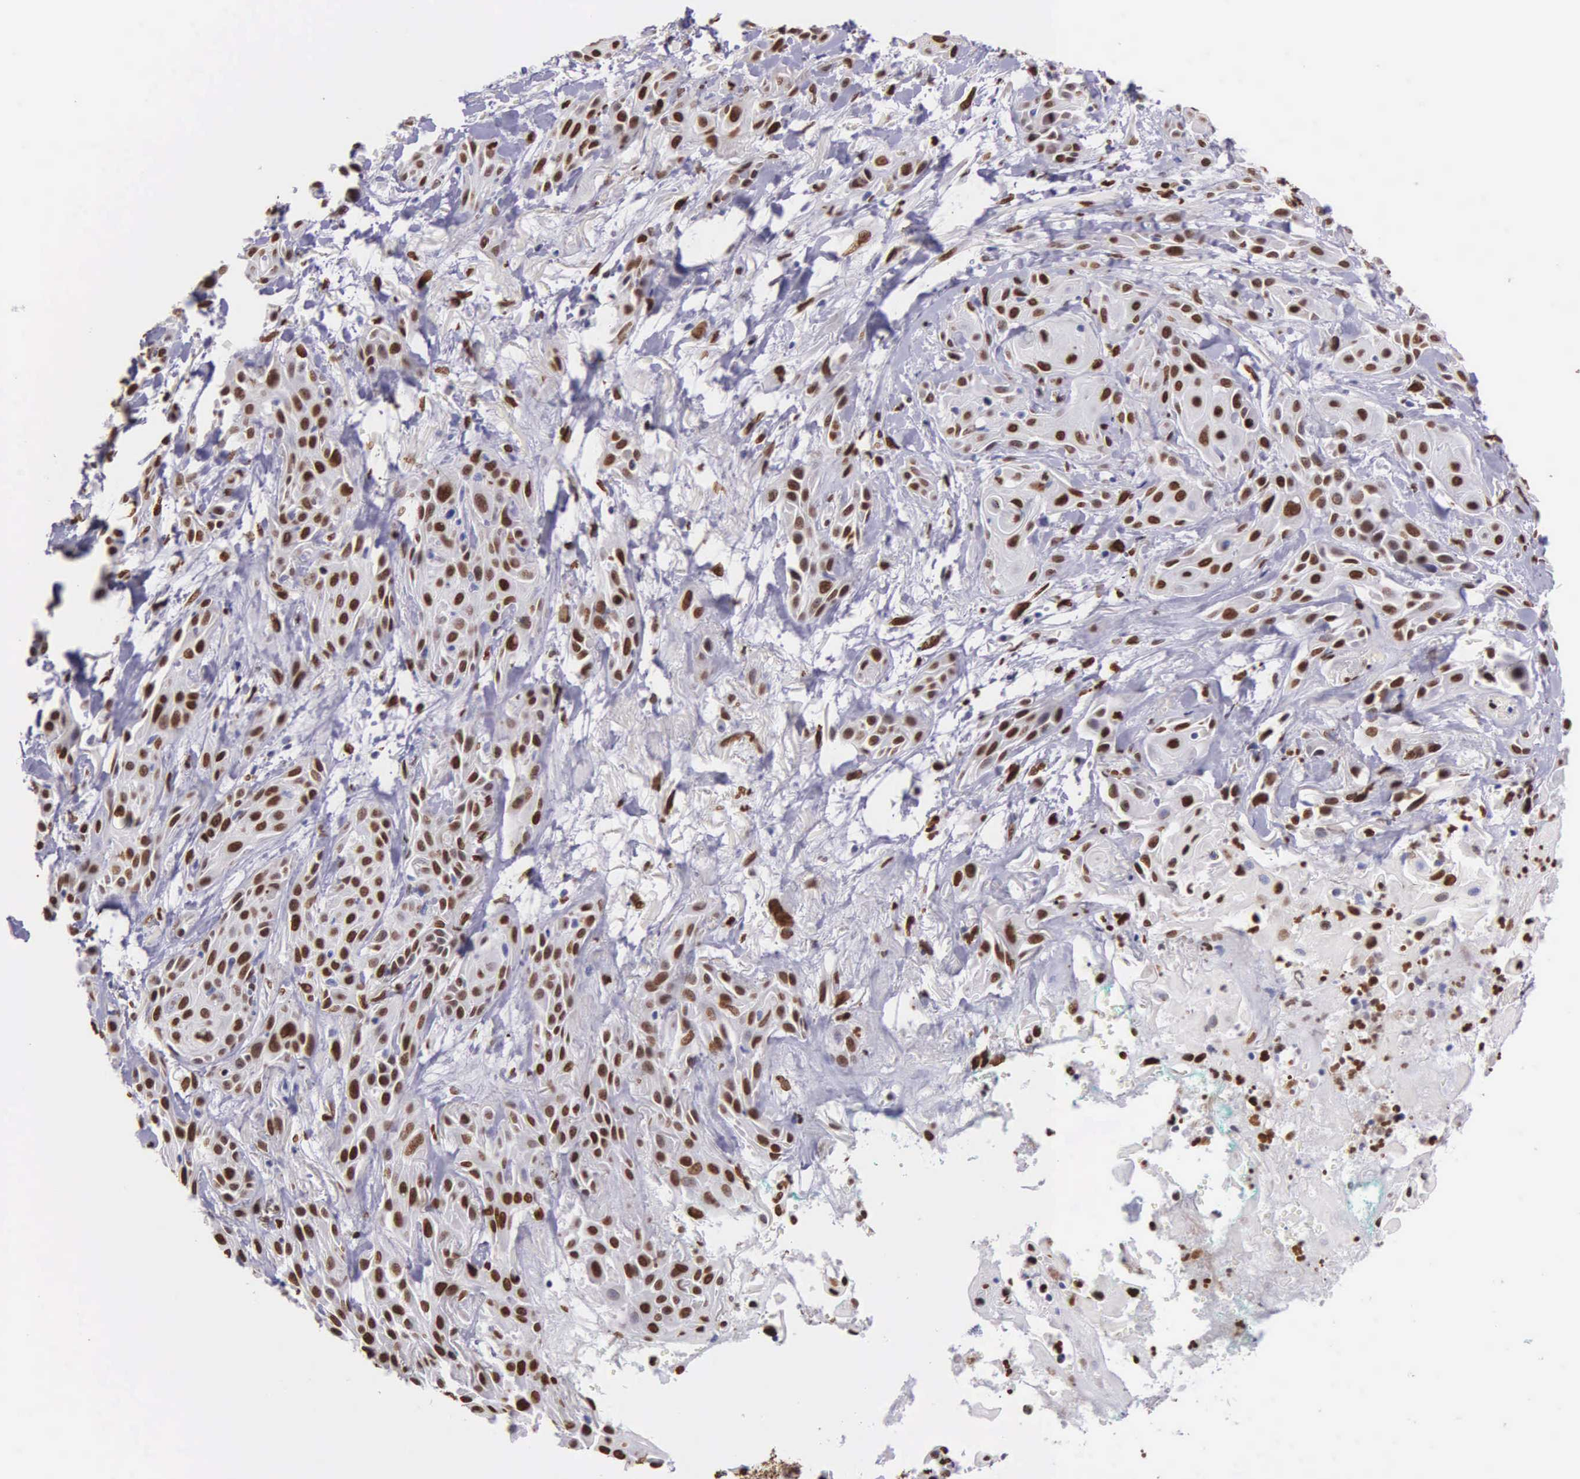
{"staining": {"intensity": "strong", "quantity": ">75%", "location": "nuclear"}, "tissue": "skin cancer", "cell_type": "Tumor cells", "image_type": "cancer", "snomed": [{"axis": "morphology", "description": "Squamous cell carcinoma, NOS"}, {"axis": "topography", "description": "Skin"}, {"axis": "topography", "description": "Anal"}], "caption": "Immunohistochemical staining of skin squamous cell carcinoma shows high levels of strong nuclear staining in approximately >75% of tumor cells. The staining is performed using DAB (3,3'-diaminobenzidine) brown chromogen to label protein expression. The nuclei are counter-stained blue using hematoxylin.", "gene": "H1-0", "patient": {"sex": "male", "age": 64}}